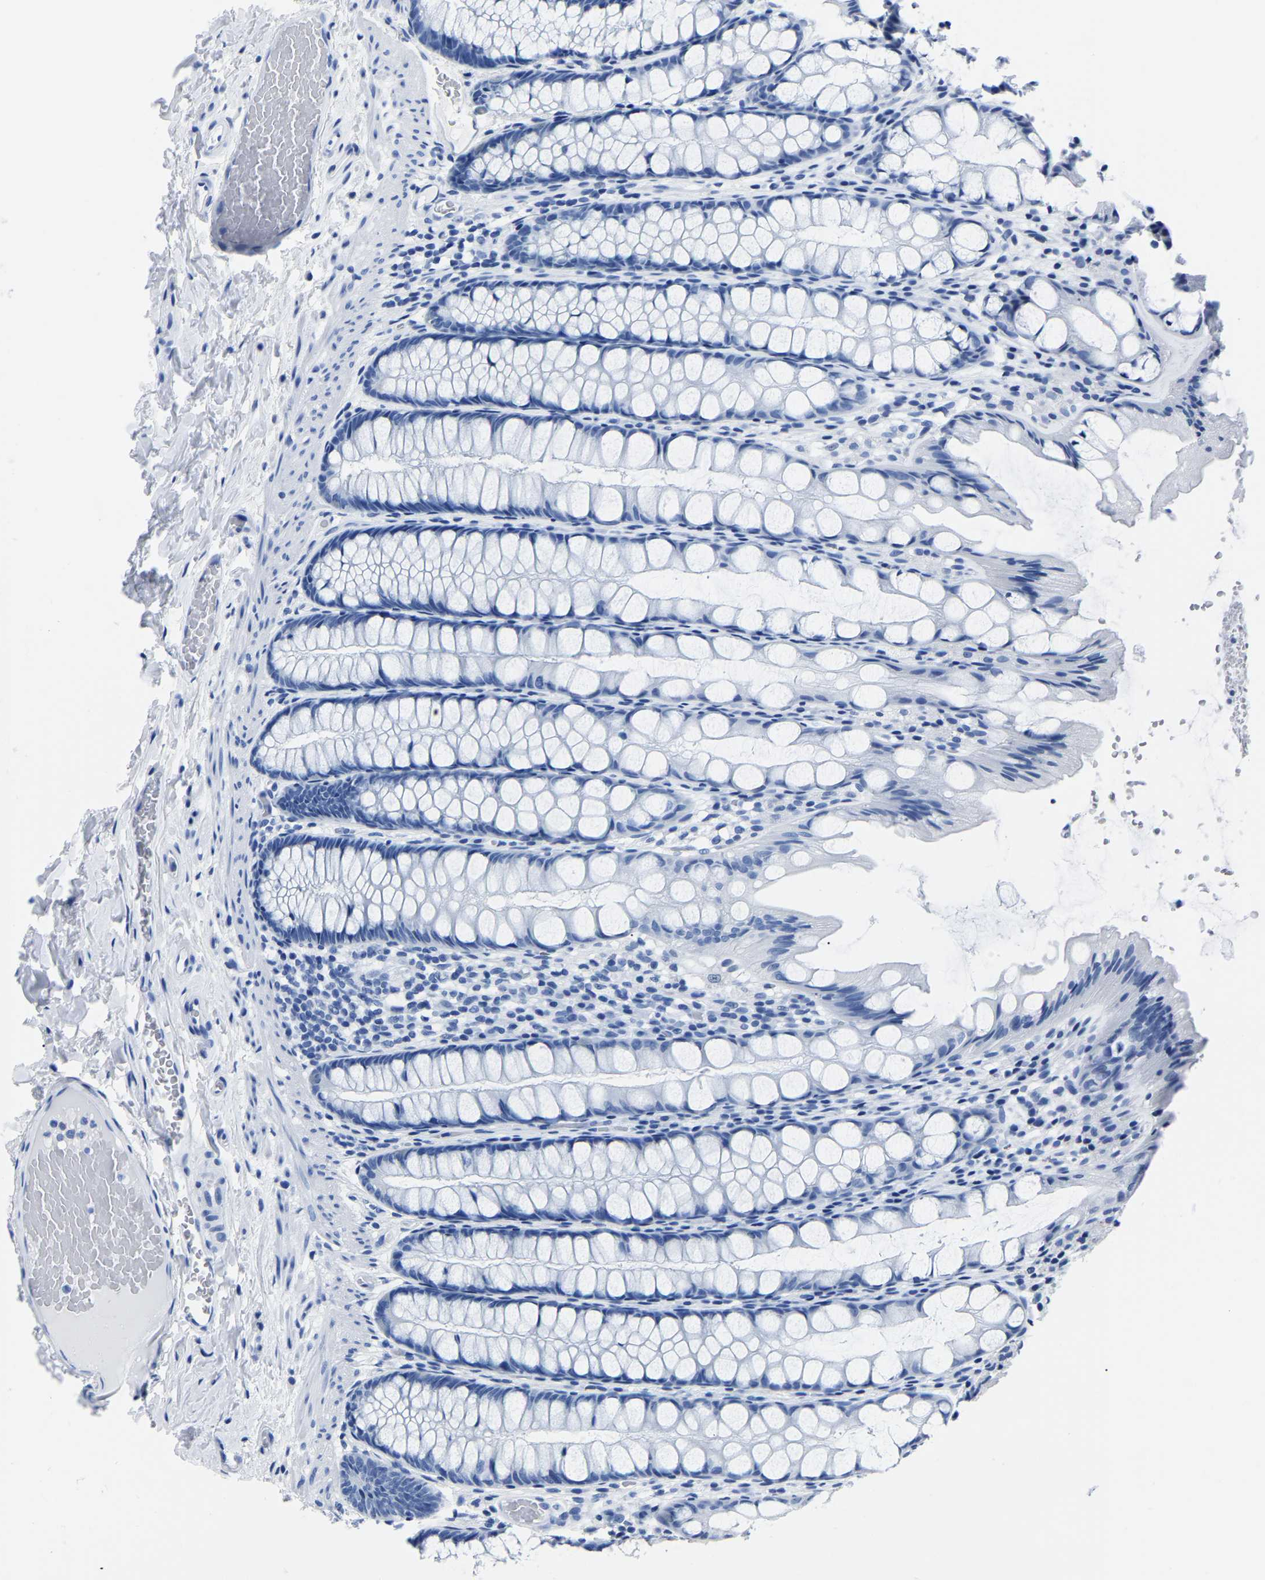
{"staining": {"intensity": "negative", "quantity": "none", "location": "none"}, "tissue": "colon", "cell_type": "Endothelial cells", "image_type": "normal", "snomed": [{"axis": "morphology", "description": "Normal tissue, NOS"}, {"axis": "topography", "description": "Colon"}], "caption": "An IHC photomicrograph of unremarkable colon is shown. There is no staining in endothelial cells of colon. (IHC, brightfield microscopy, high magnification).", "gene": "IMPG2", "patient": {"sex": "male", "age": 47}}